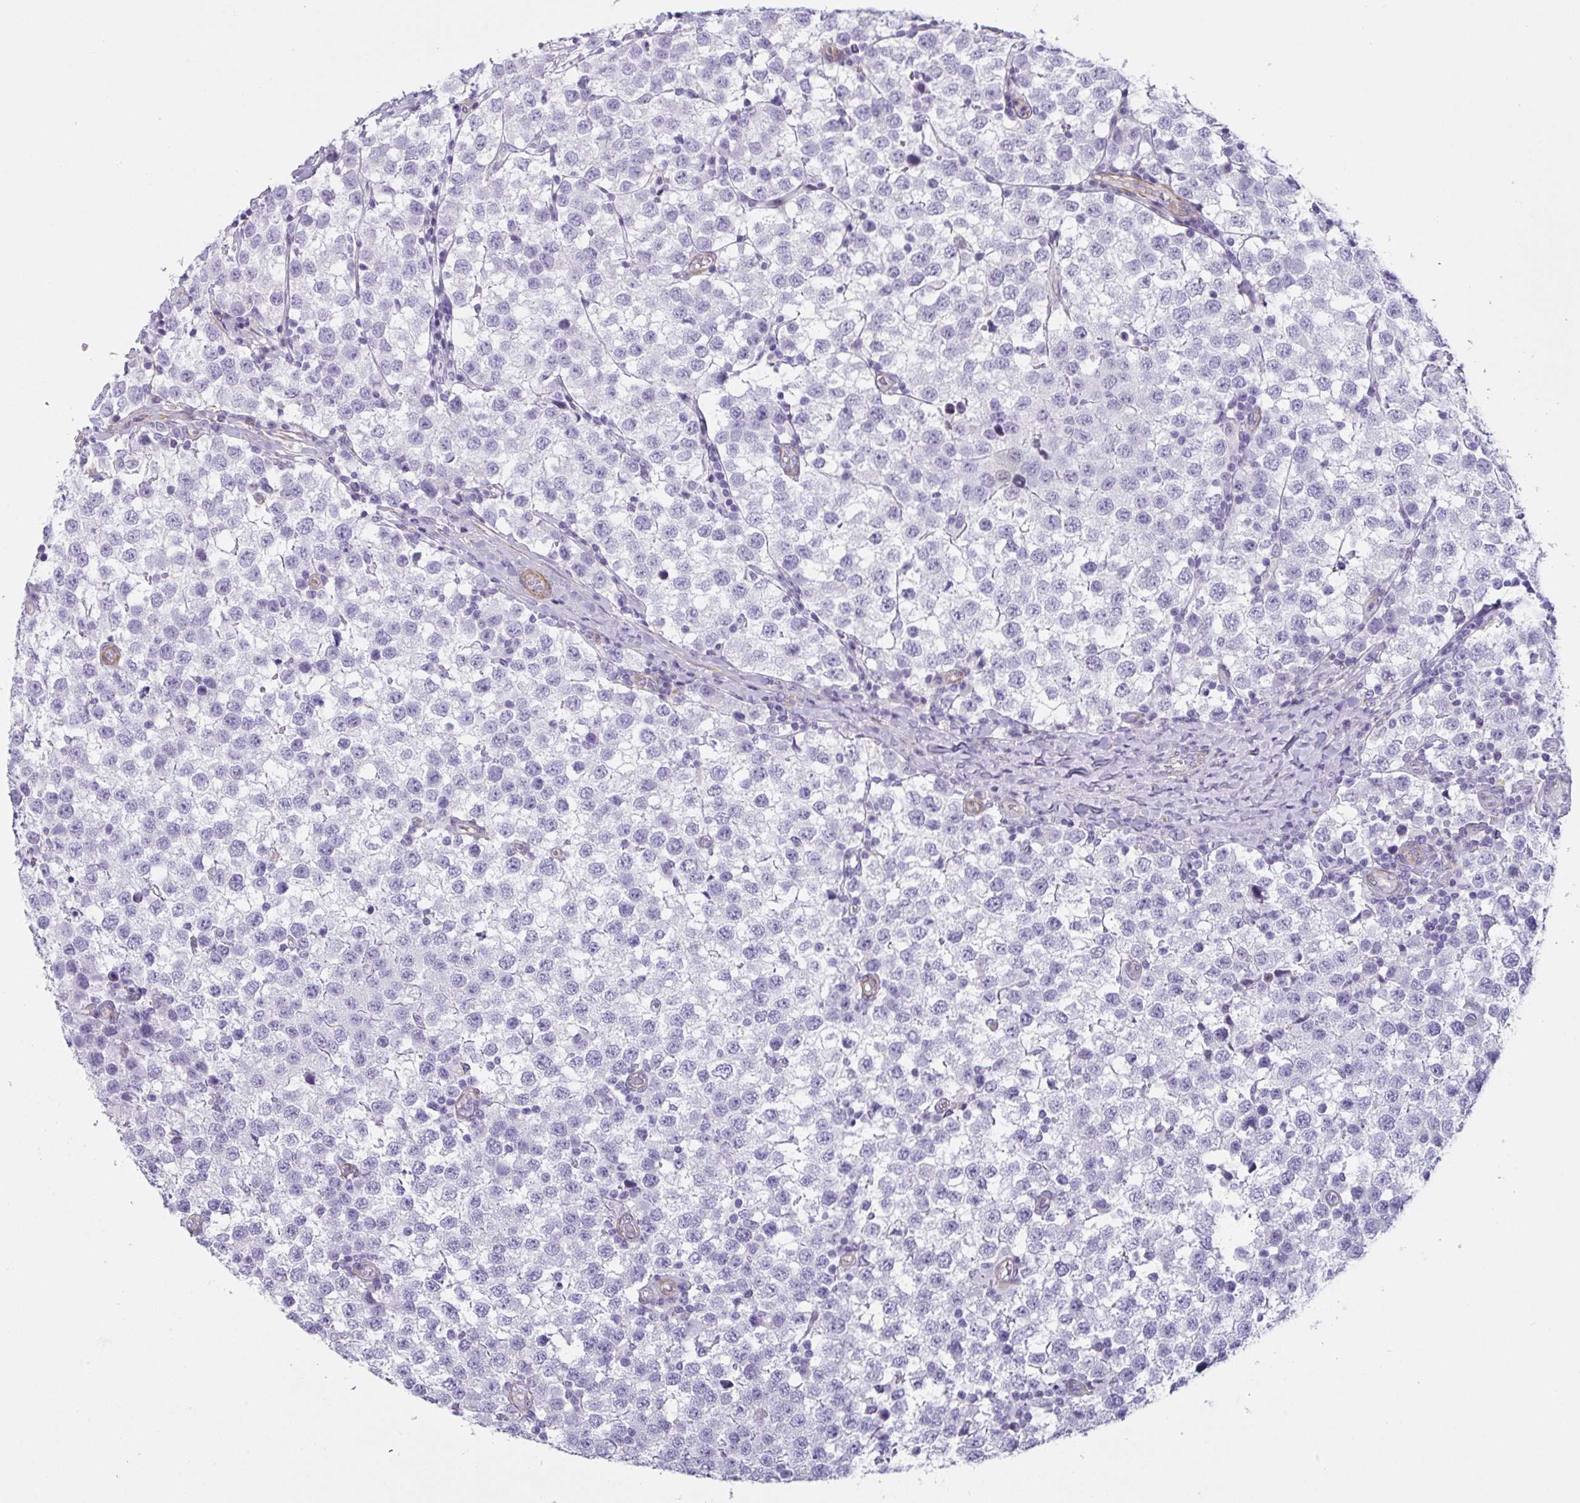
{"staining": {"intensity": "negative", "quantity": "none", "location": "none"}, "tissue": "testis cancer", "cell_type": "Tumor cells", "image_type": "cancer", "snomed": [{"axis": "morphology", "description": "Seminoma, NOS"}, {"axis": "topography", "description": "Testis"}], "caption": "This is an IHC histopathology image of testis seminoma. There is no expression in tumor cells.", "gene": "OR5P3", "patient": {"sex": "male", "age": 34}}